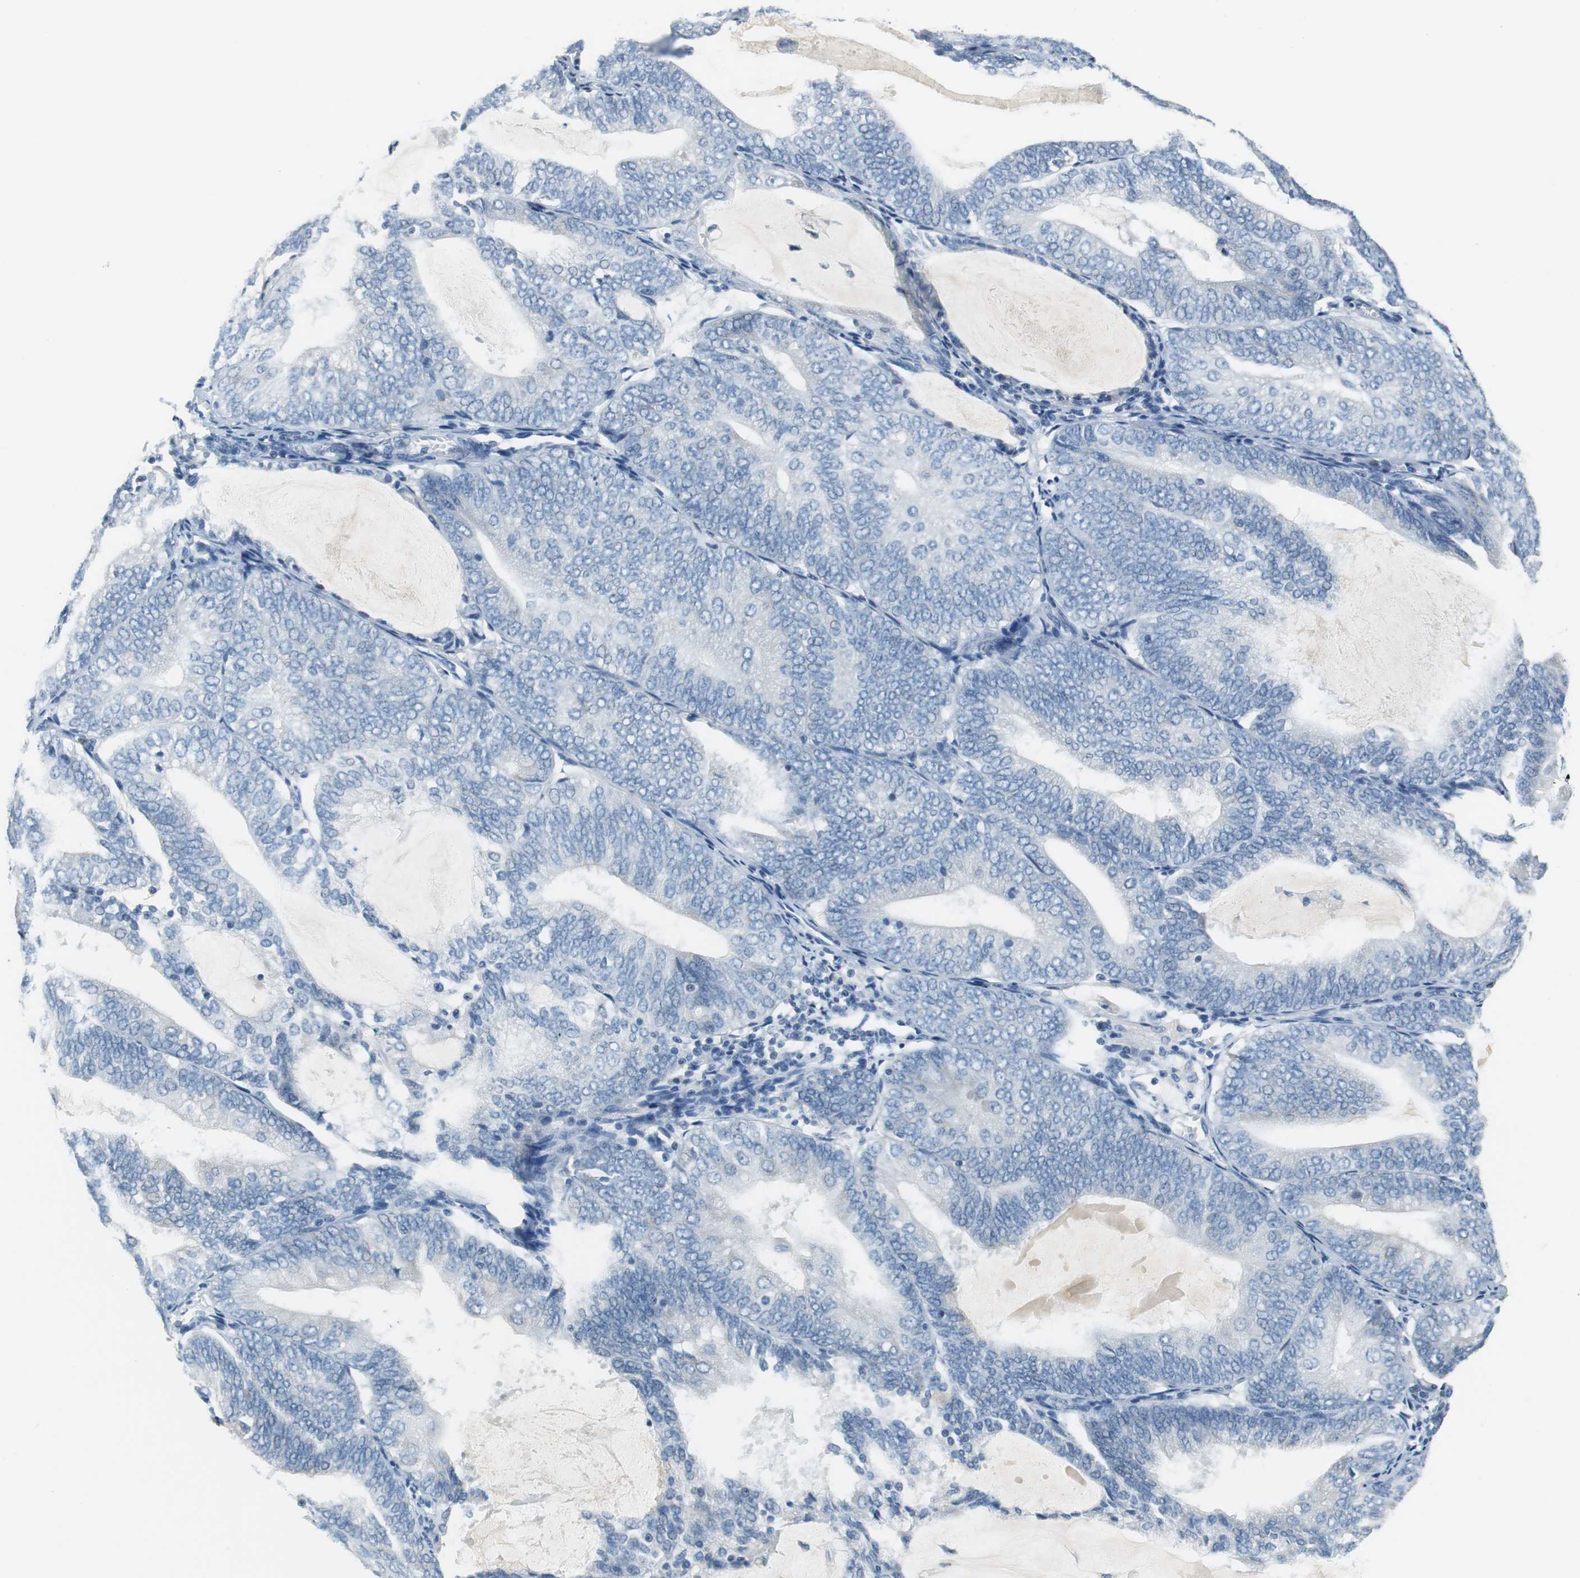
{"staining": {"intensity": "negative", "quantity": "none", "location": "none"}, "tissue": "endometrial cancer", "cell_type": "Tumor cells", "image_type": "cancer", "snomed": [{"axis": "morphology", "description": "Adenocarcinoma, NOS"}, {"axis": "topography", "description": "Endometrium"}], "caption": "Tumor cells are negative for protein expression in human endometrial adenocarcinoma.", "gene": "GLCCI1", "patient": {"sex": "female", "age": 81}}